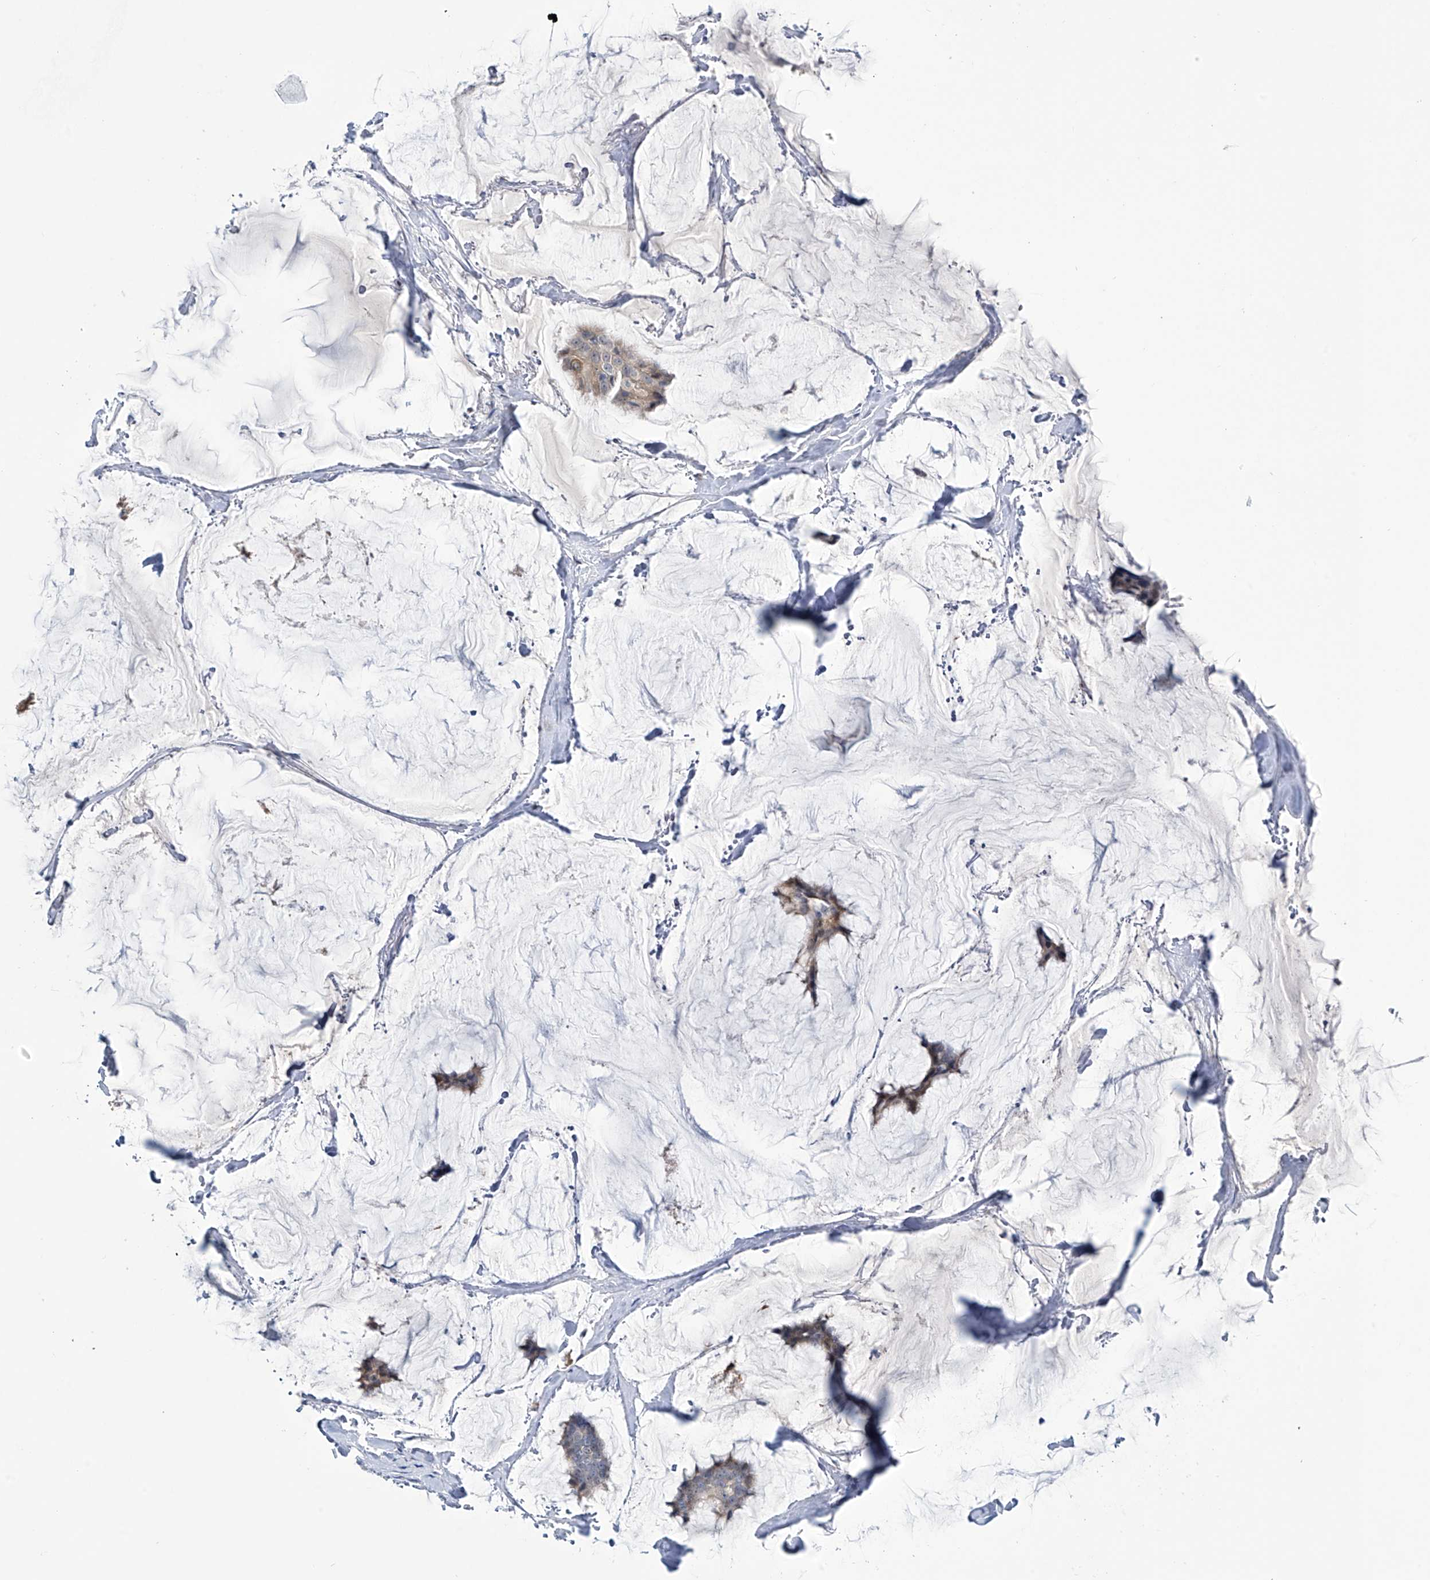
{"staining": {"intensity": "weak", "quantity": "25%-75%", "location": "cytoplasmic/membranous"}, "tissue": "breast cancer", "cell_type": "Tumor cells", "image_type": "cancer", "snomed": [{"axis": "morphology", "description": "Duct carcinoma"}, {"axis": "topography", "description": "Breast"}], "caption": "IHC (DAB) staining of breast cancer shows weak cytoplasmic/membranous protein positivity in approximately 25%-75% of tumor cells.", "gene": "TRIM60", "patient": {"sex": "female", "age": 93}}